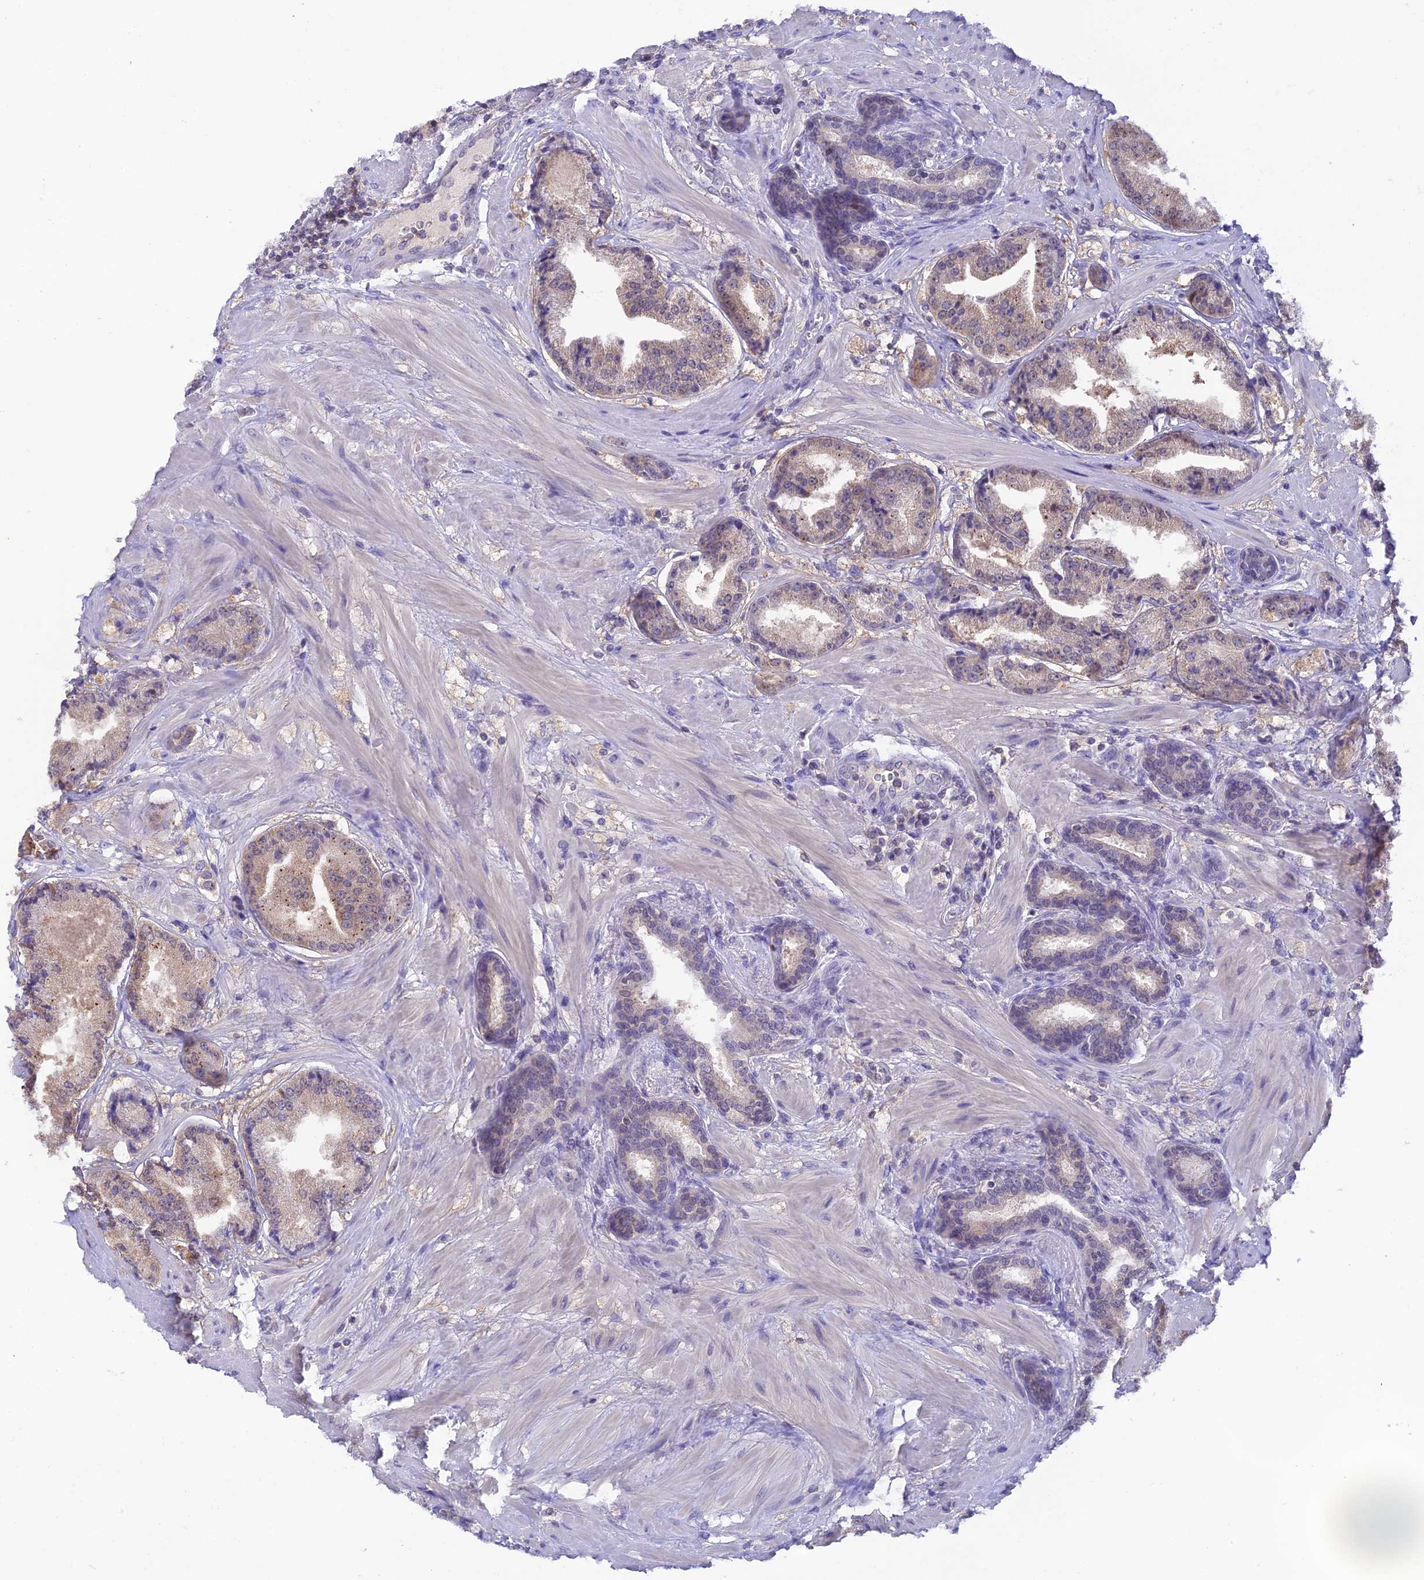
{"staining": {"intensity": "weak", "quantity": "25%-75%", "location": "cytoplasmic/membranous"}, "tissue": "prostate cancer", "cell_type": "Tumor cells", "image_type": "cancer", "snomed": [{"axis": "morphology", "description": "Adenocarcinoma, High grade"}, {"axis": "topography", "description": "Prostate"}], "caption": "Protein expression analysis of prostate cancer displays weak cytoplasmic/membranous staining in about 25%-75% of tumor cells.", "gene": "HDHD2", "patient": {"sex": "male", "age": 63}}